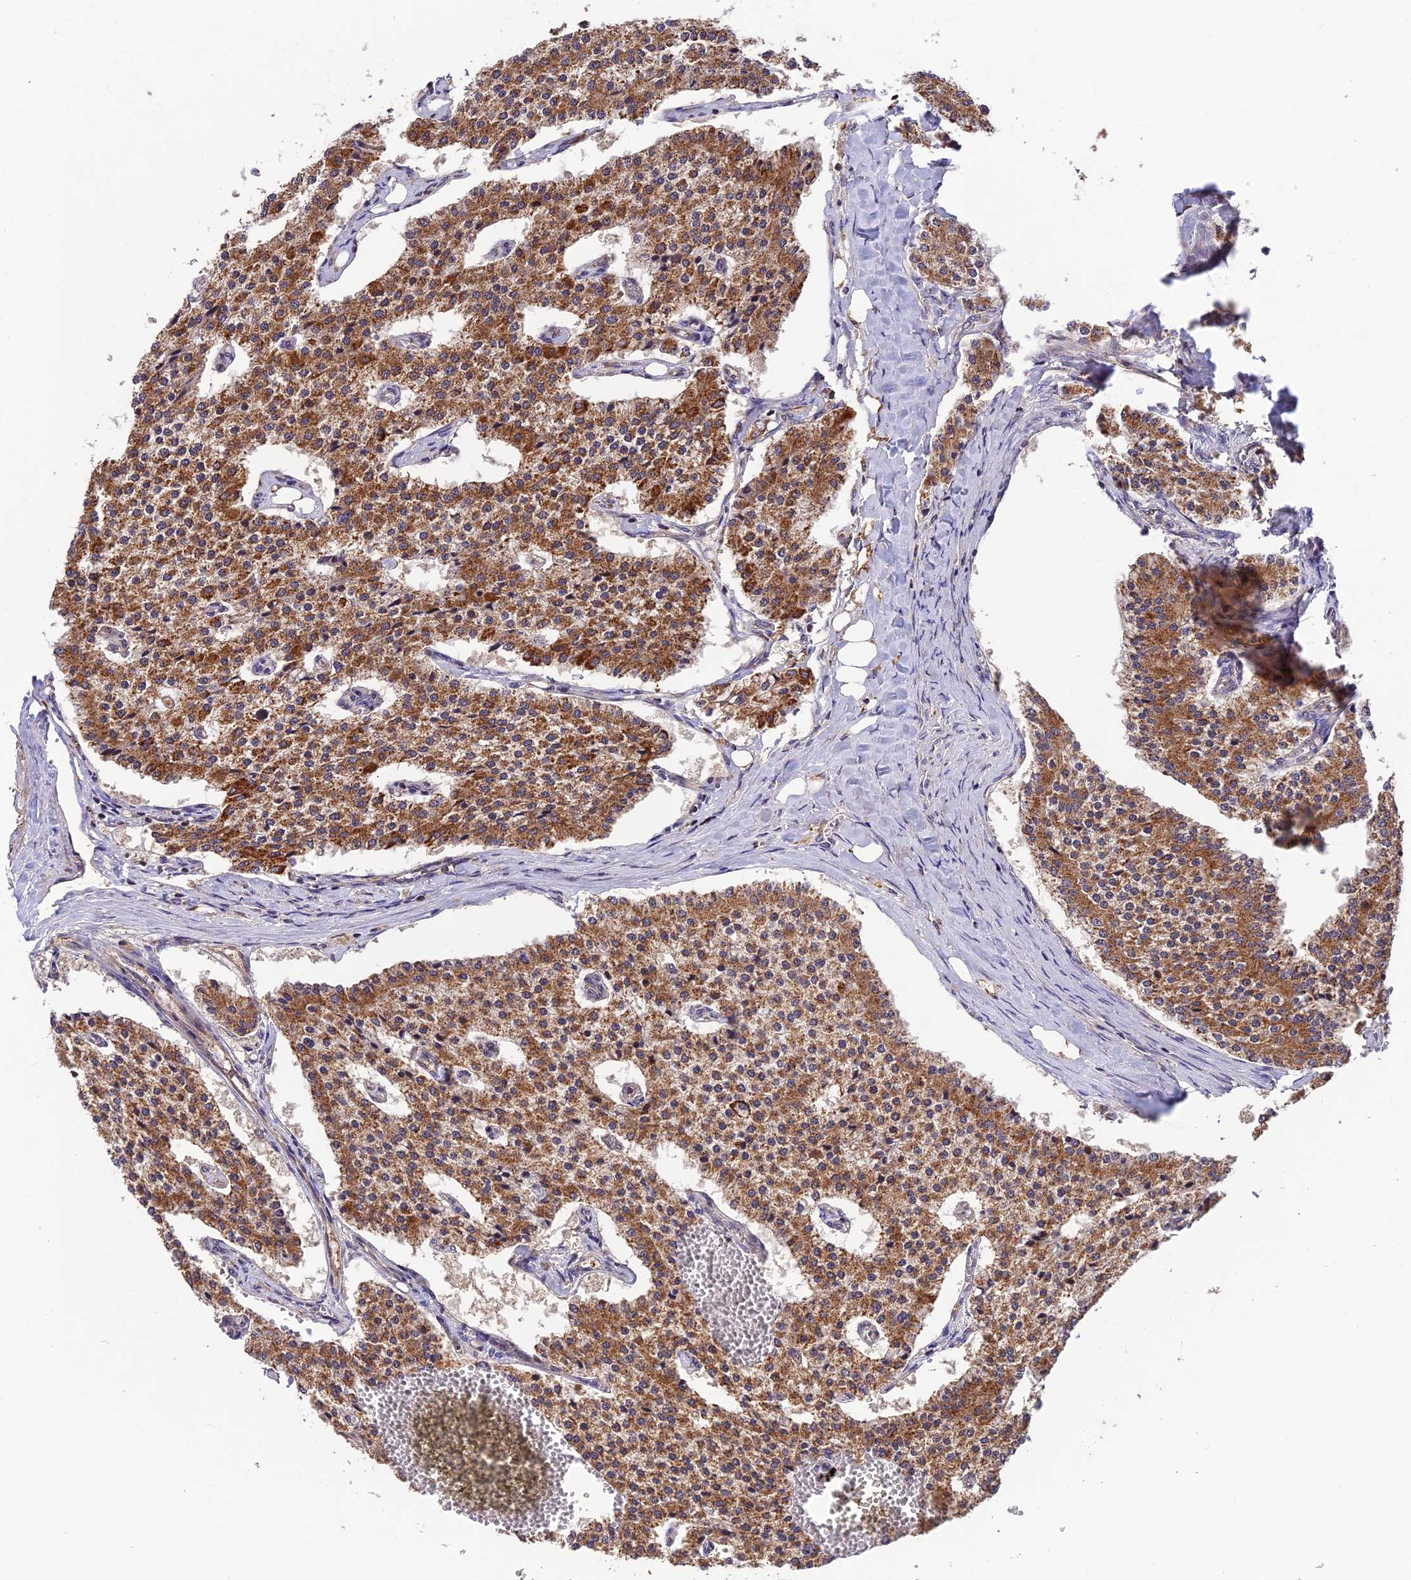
{"staining": {"intensity": "moderate", "quantity": ">75%", "location": "cytoplasmic/membranous"}, "tissue": "carcinoid", "cell_type": "Tumor cells", "image_type": "cancer", "snomed": [{"axis": "morphology", "description": "Carcinoid, malignant, NOS"}, {"axis": "topography", "description": "Colon"}], "caption": "The photomicrograph displays staining of malignant carcinoid, revealing moderate cytoplasmic/membranous protein staining (brown color) within tumor cells.", "gene": "MNS1", "patient": {"sex": "female", "age": 52}}